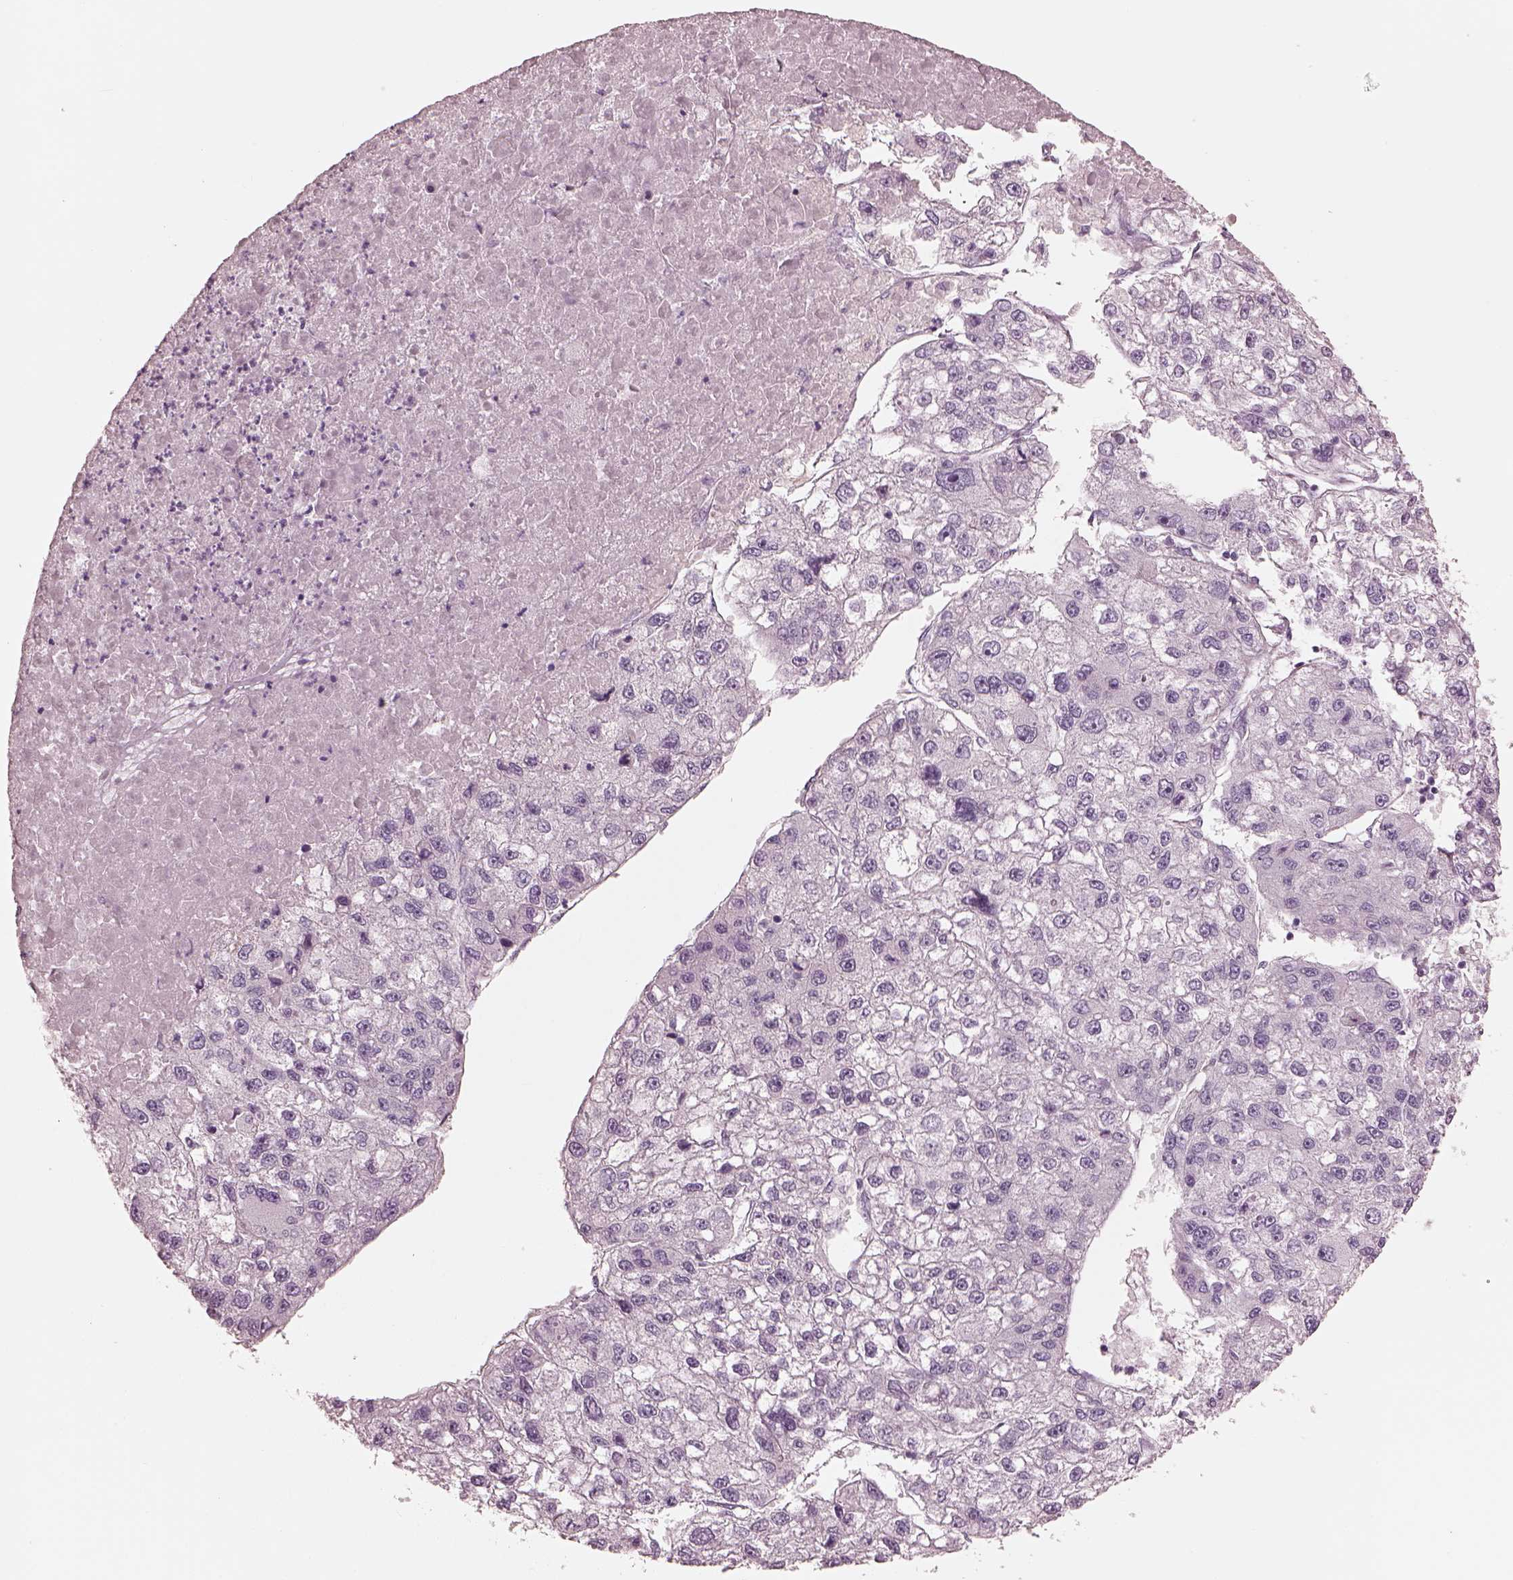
{"staining": {"intensity": "negative", "quantity": "none", "location": "none"}, "tissue": "liver cancer", "cell_type": "Tumor cells", "image_type": "cancer", "snomed": [{"axis": "morphology", "description": "Carcinoma, Hepatocellular, NOS"}, {"axis": "topography", "description": "Liver"}], "caption": "The immunohistochemistry micrograph has no significant expression in tumor cells of hepatocellular carcinoma (liver) tissue. Brightfield microscopy of immunohistochemistry stained with DAB (3,3'-diaminobenzidine) (brown) and hematoxylin (blue), captured at high magnification.", "gene": "OPTC", "patient": {"sex": "male", "age": 56}}